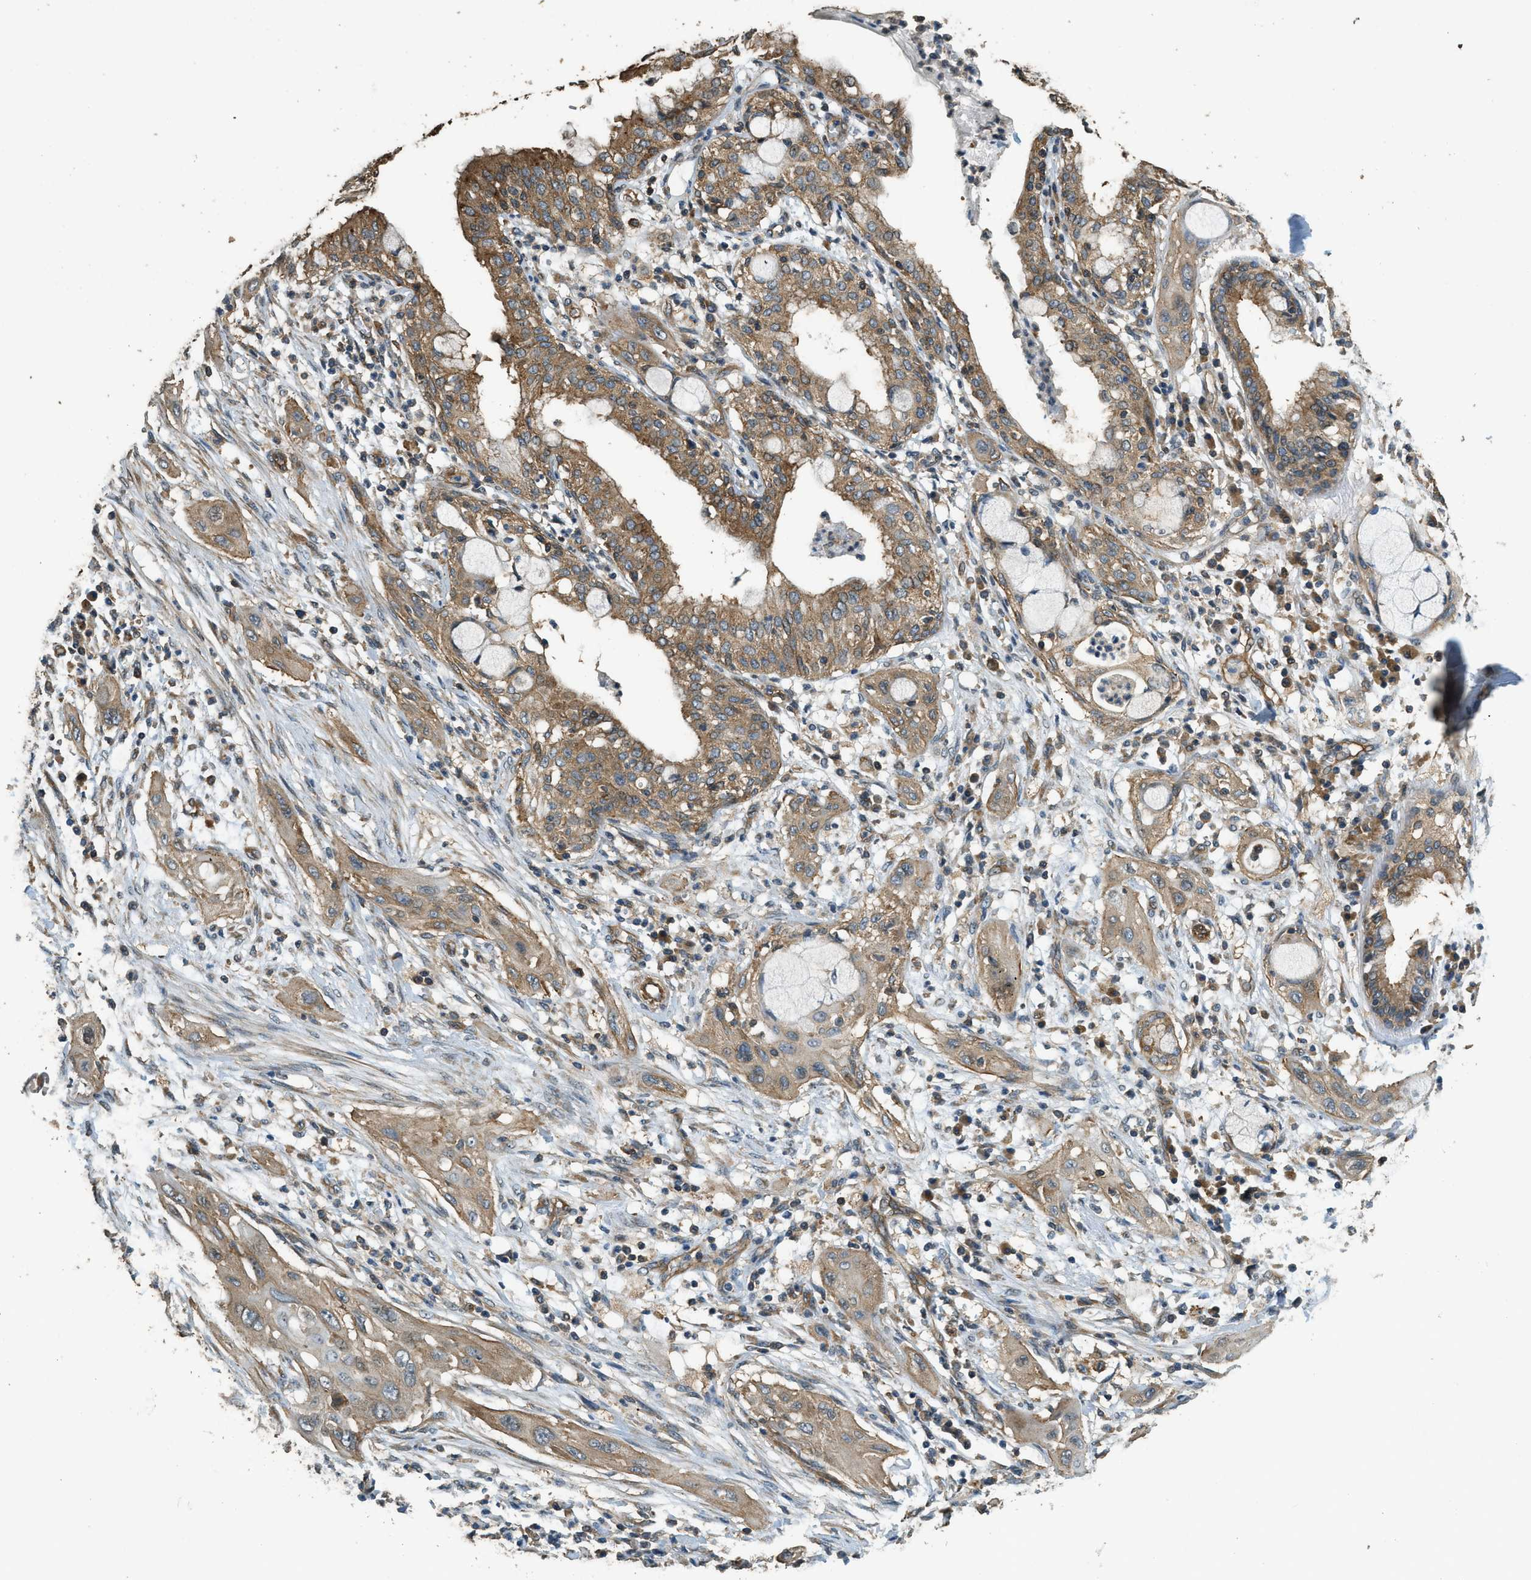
{"staining": {"intensity": "moderate", "quantity": ">75%", "location": "cytoplasmic/membranous"}, "tissue": "lung cancer", "cell_type": "Tumor cells", "image_type": "cancer", "snomed": [{"axis": "morphology", "description": "Squamous cell carcinoma, NOS"}, {"axis": "topography", "description": "Lung"}], "caption": "Immunohistochemical staining of human lung cancer displays medium levels of moderate cytoplasmic/membranous expression in approximately >75% of tumor cells.", "gene": "MARS1", "patient": {"sex": "female", "age": 47}}